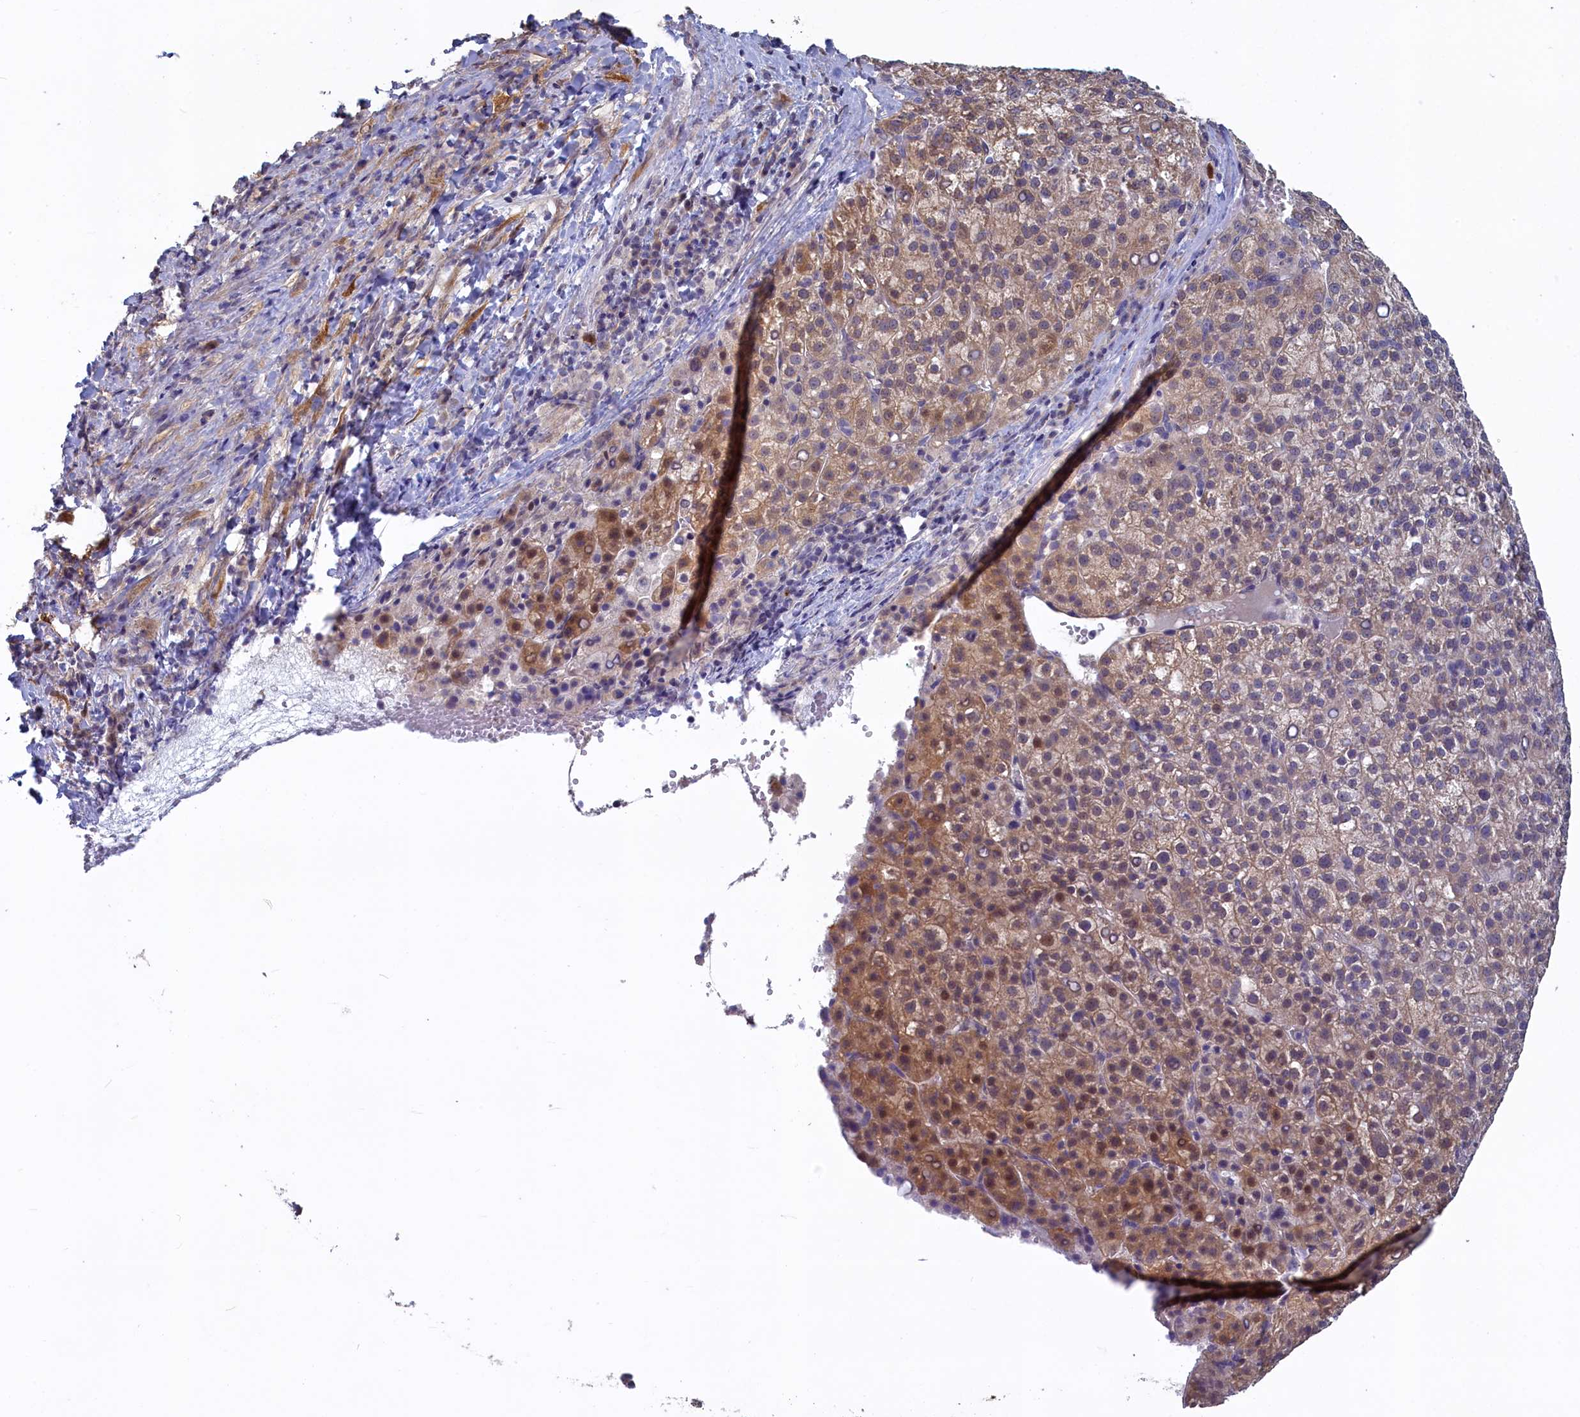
{"staining": {"intensity": "strong", "quantity": "<25%", "location": "cytoplasmic/membranous,nuclear"}, "tissue": "liver cancer", "cell_type": "Tumor cells", "image_type": "cancer", "snomed": [{"axis": "morphology", "description": "Carcinoma, Hepatocellular, NOS"}, {"axis": "topography", "description": "Liver"}], "caption": "Immunohistochemical staining of human hepatocellular carcinoma (liver) displays strong cytoplasmic/membranous and nuclear protein staining in about <25% of tumor cells.", "gene": "UCHL3", "patient": {"sex": "female", "age": 58}}